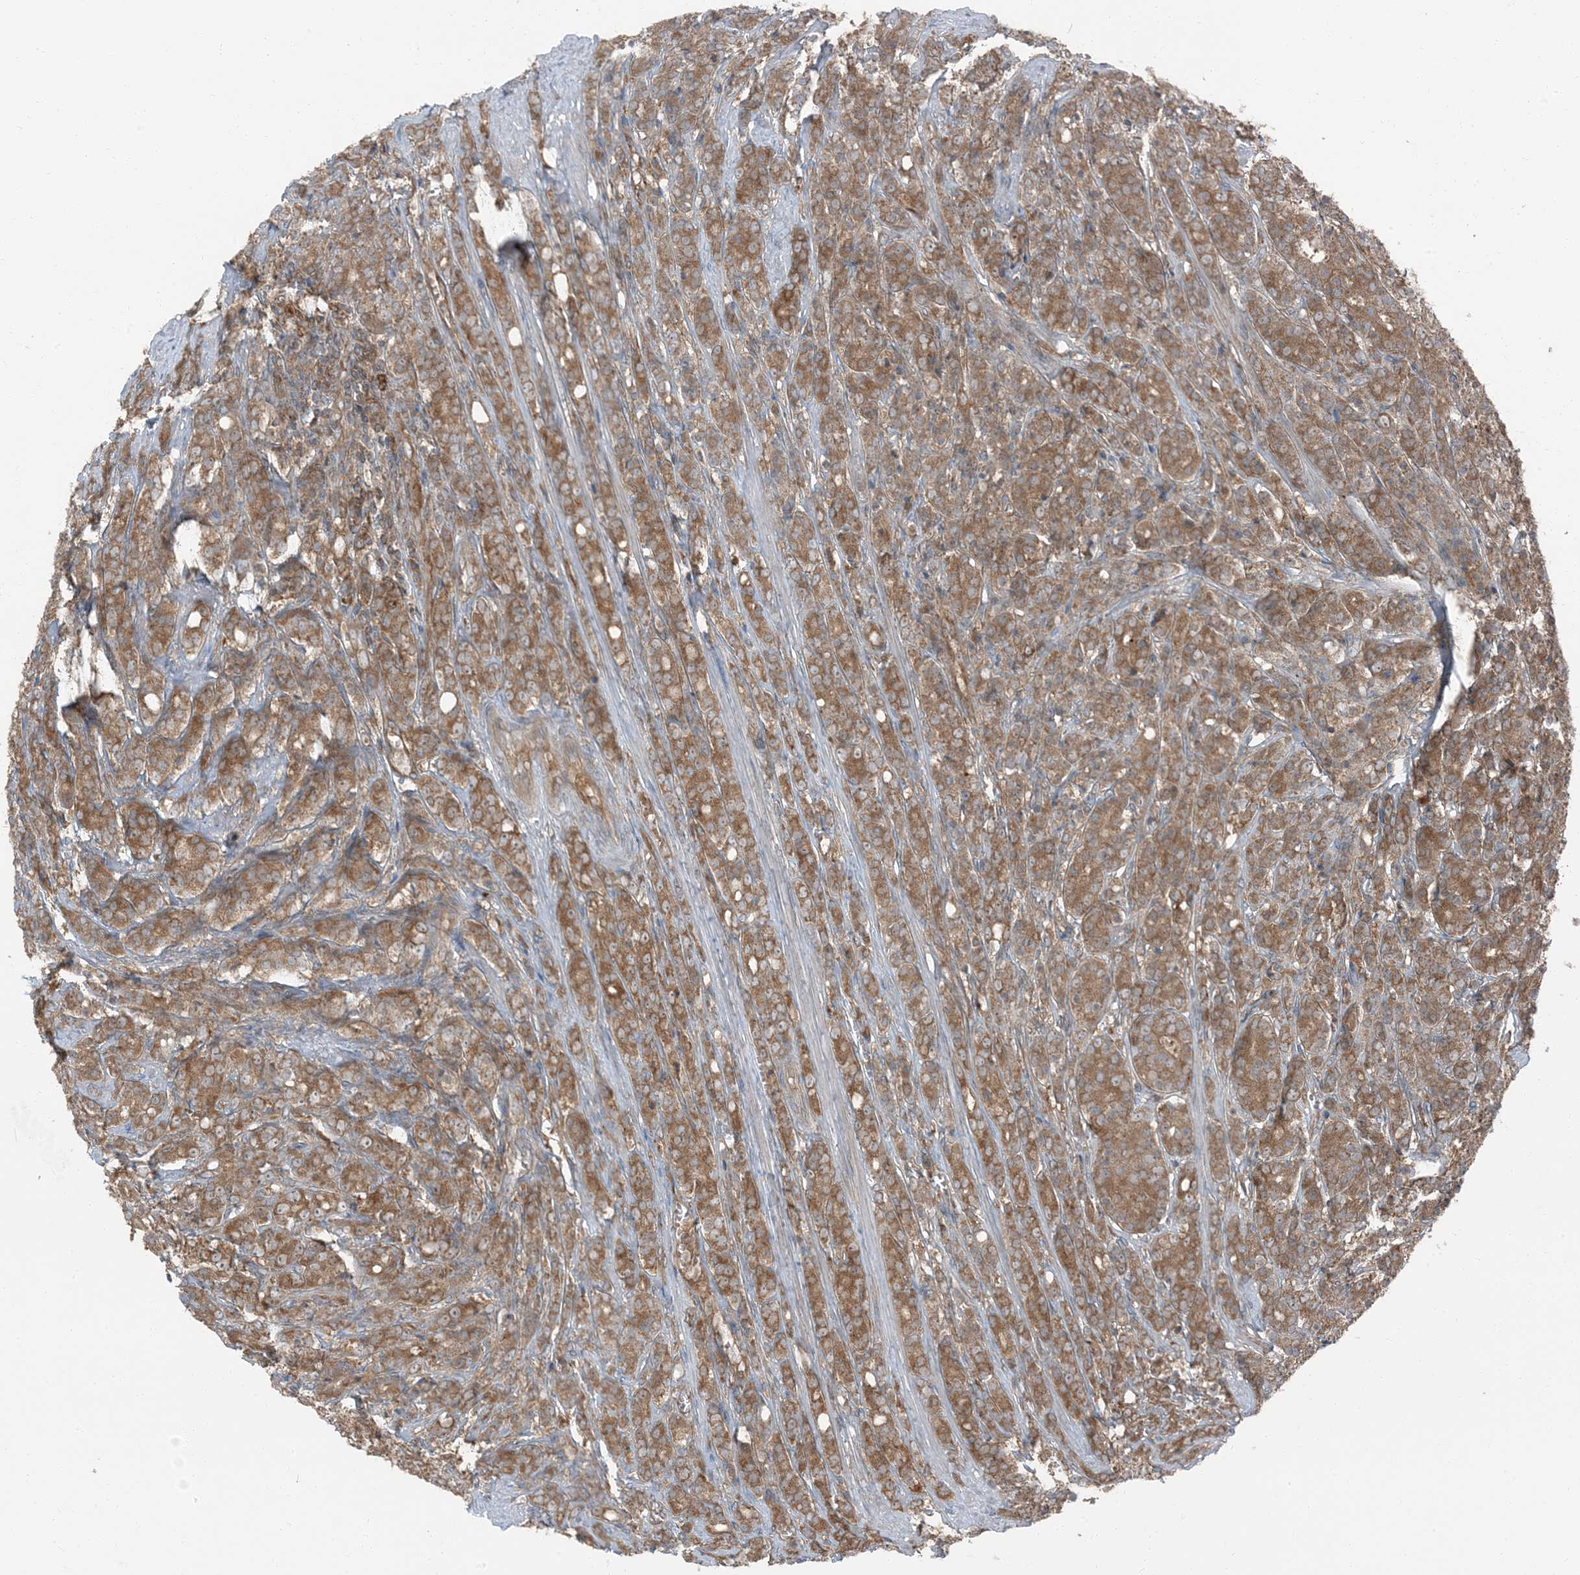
{"staining": {"intensity": "moderate", "quantity": ">75%", "location": "cytoplasmic/membranous"}, "tissue": "prostate cancer", "cell_type": "Tumor cells", "image_type": "cancer", "snomed": [{"axis": "morphology", "description": "Adenocarcinoma, High grade"}, {"axis": "topography", "description": "Prostate"}], "caption": "Moderate cytoplasmic/membranous staining for a protein is appreciated in approximately >75% of tumor cells of prostate cancer (high-grade adenocarcinoma) using IHC.", "gene": "RAB3GAP1", "patient": {"sex": "male", "age": 62}}